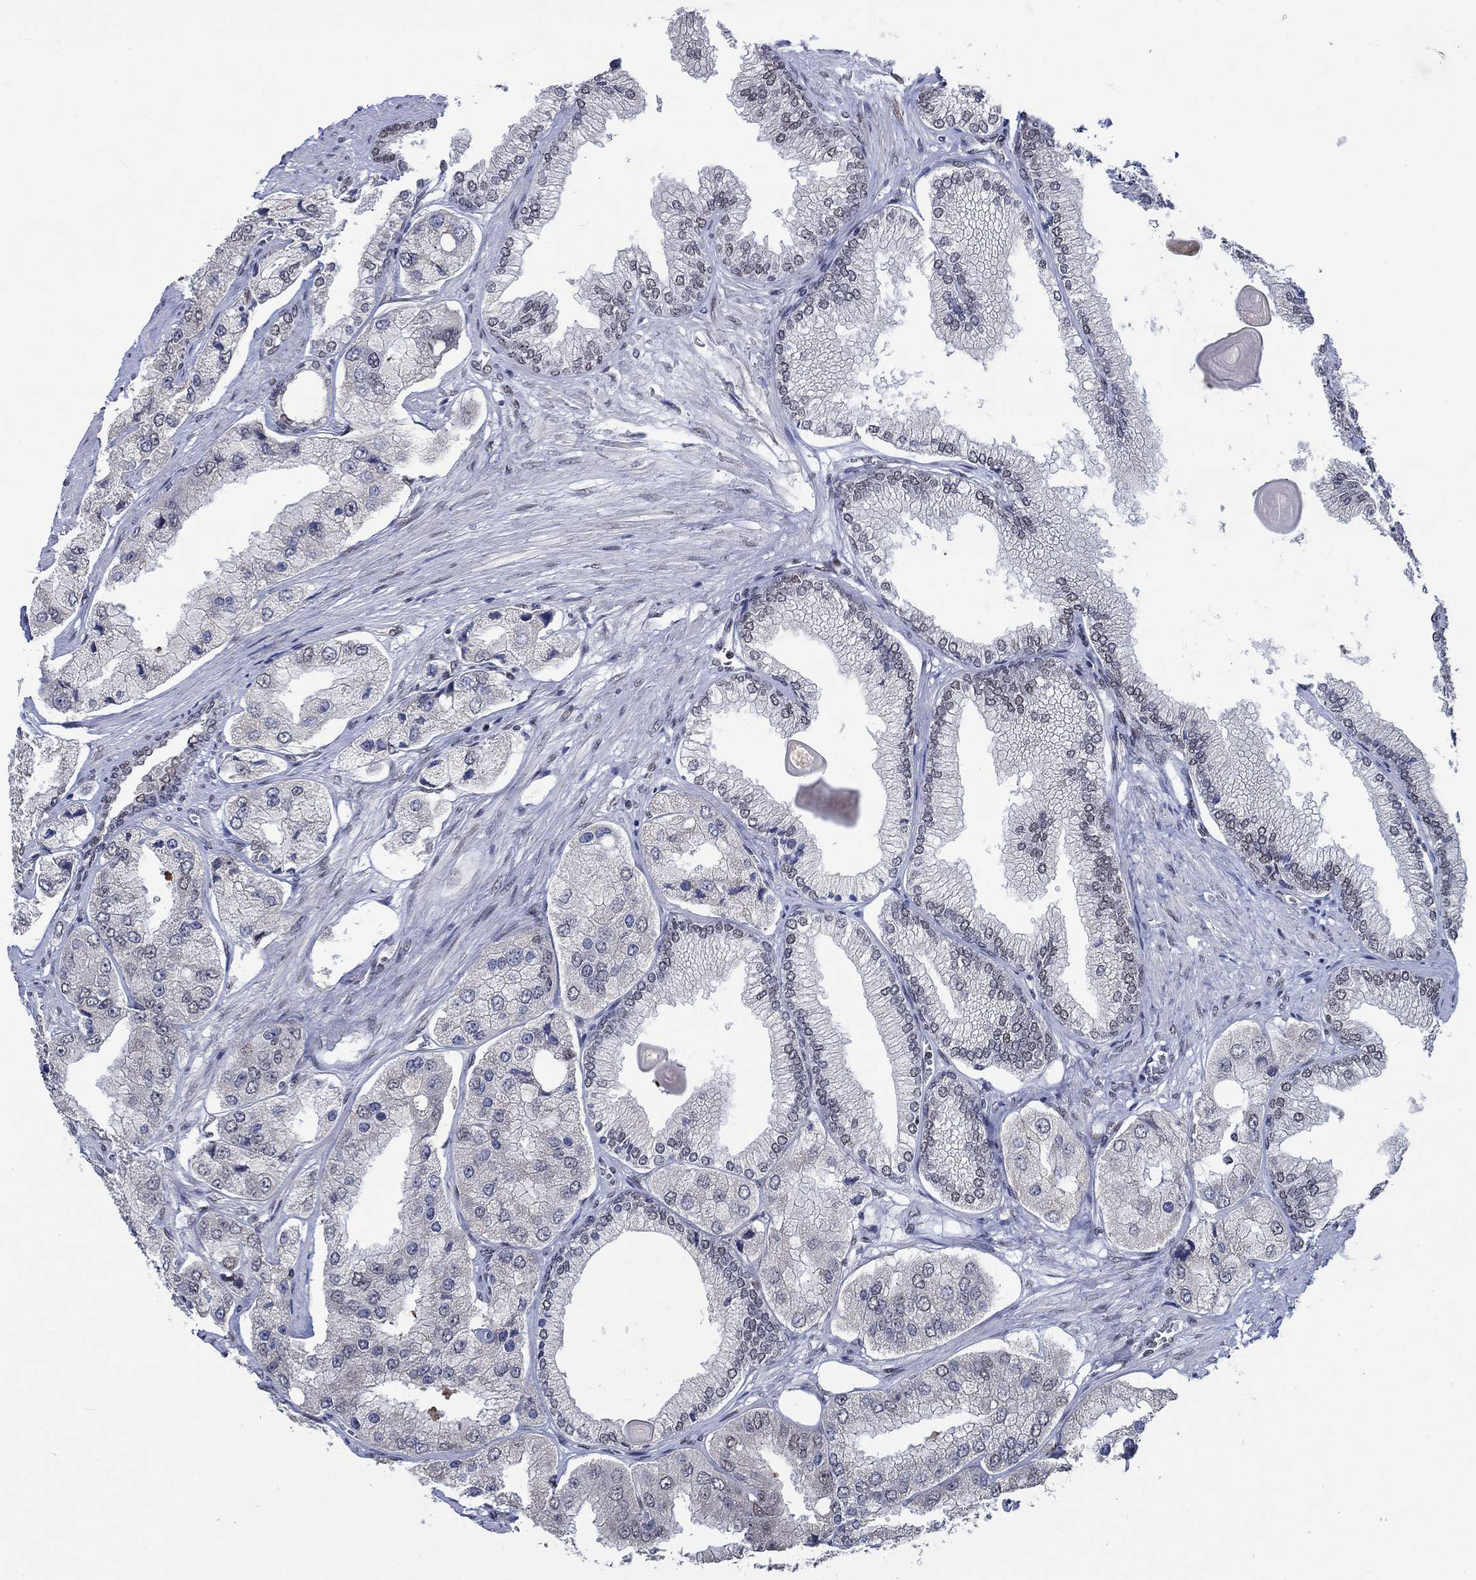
{"staining": {"intensity": "negative", "quantity": "none", "location": "none"}, "tissue": "prostate cancer", "cell_type": "Tumor cells", "image_type": "cancer", "snomed": [{"axis": "morphology", "description": "Adenocarcinoma, Low grade"}, {"axis": "topography", "description": "Prostate"}], "caption": "Tumor cells show no significant protein positivity in adenocarcinoma (low-grade) (prostate).", "gene": "HTN1", "patient": {"sex": "male", "age": 69}}